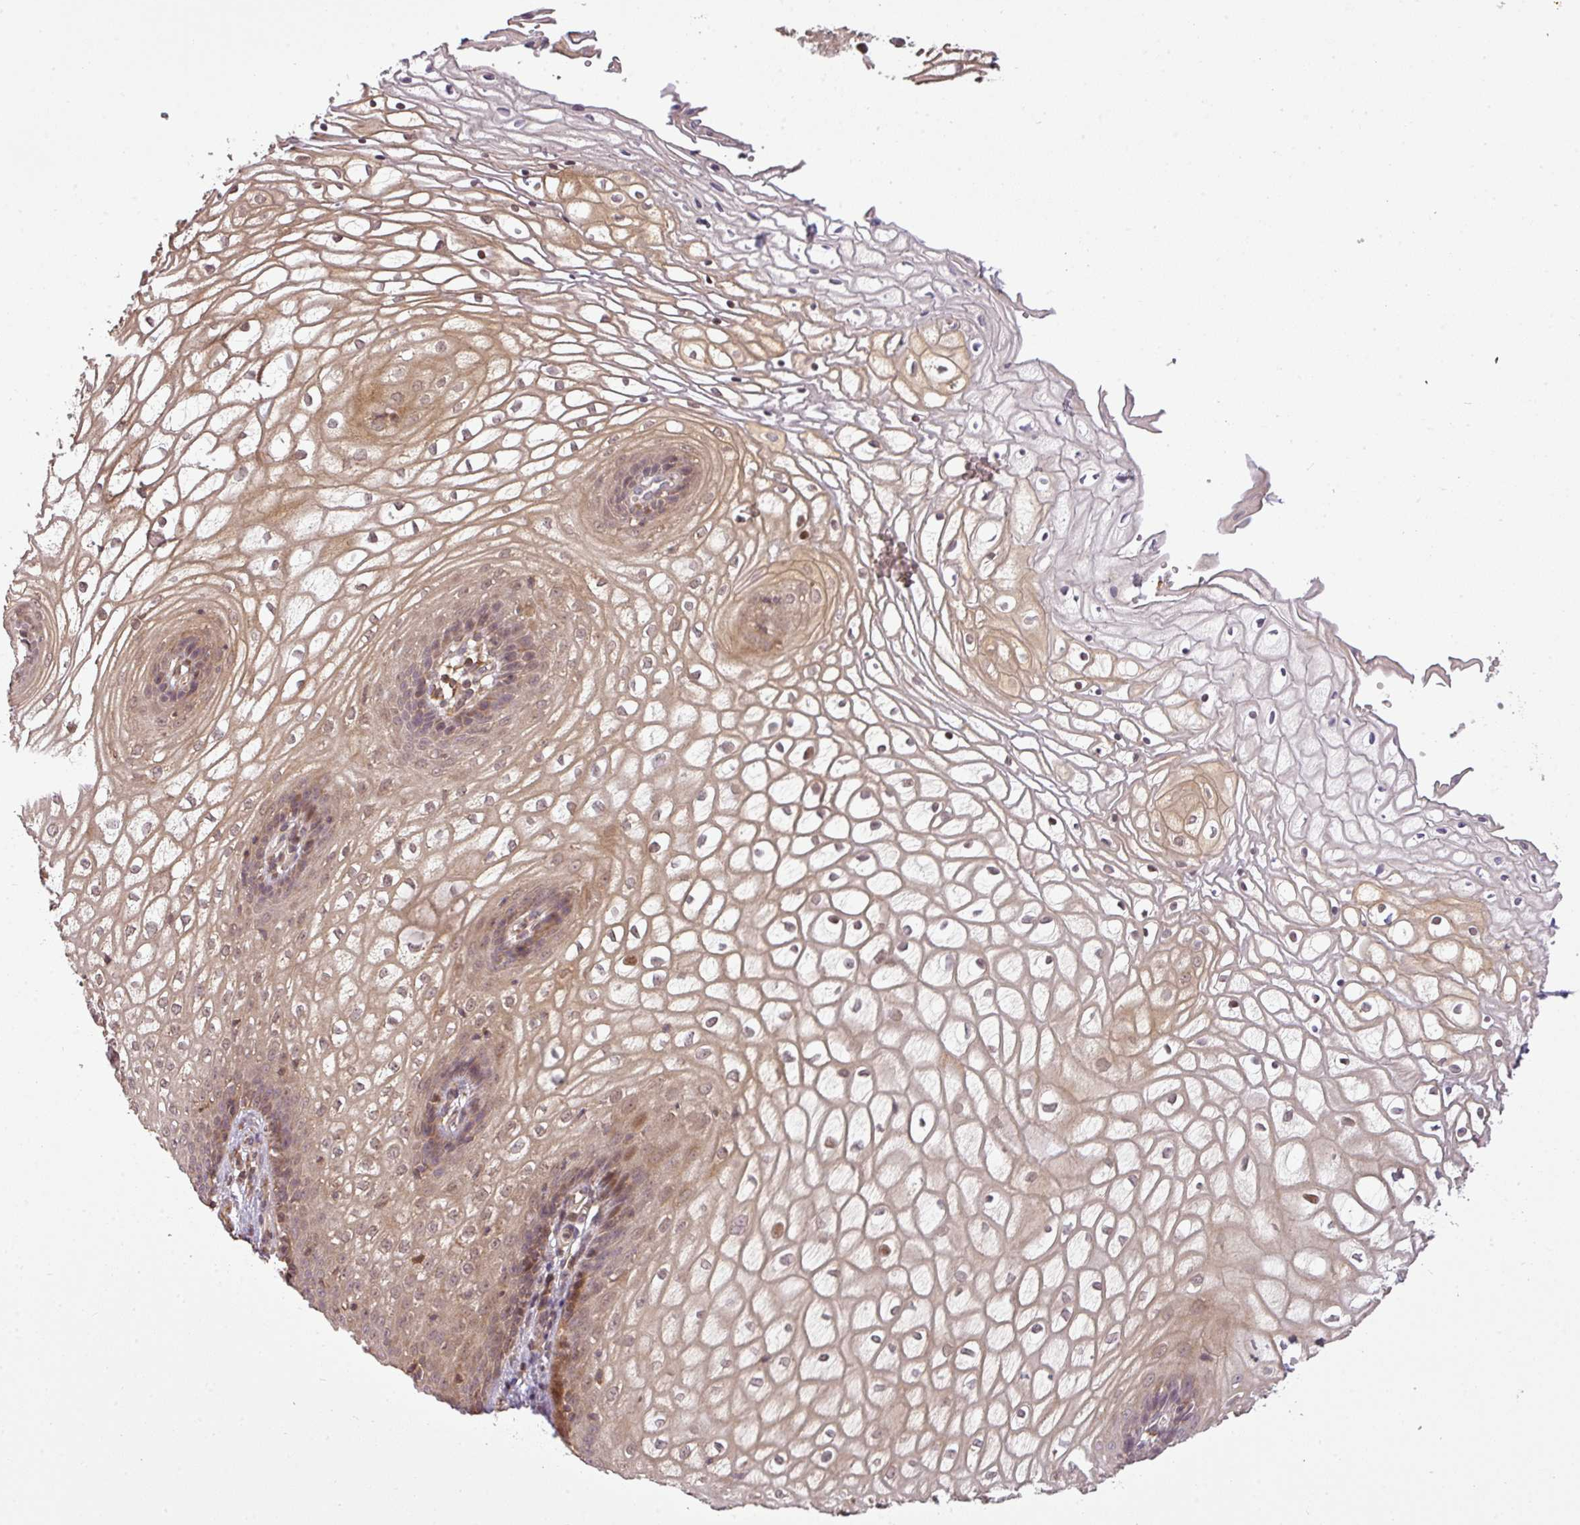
{"staining": {"intensity": "moderate", "quantity": ">75%", "location": "cytoplasmic/membranous,nuclear"}, "tissue": "vagina", "cell_type": "Squamous epithelial cells", "image_type": "normal", "snomed": [{"axis": "morphology", "description": "Normal tissue, NOS"}, {"axis": "topography", "description": "Vagina"}], "caption": "An image of human vagina stained for a protein demonstrates moderate cytoplasmic/membranous,nuclear brown staining in squamous epithelial cells.", "gene": "FAIM", "patient": {"sex": "female", "age": 34}}